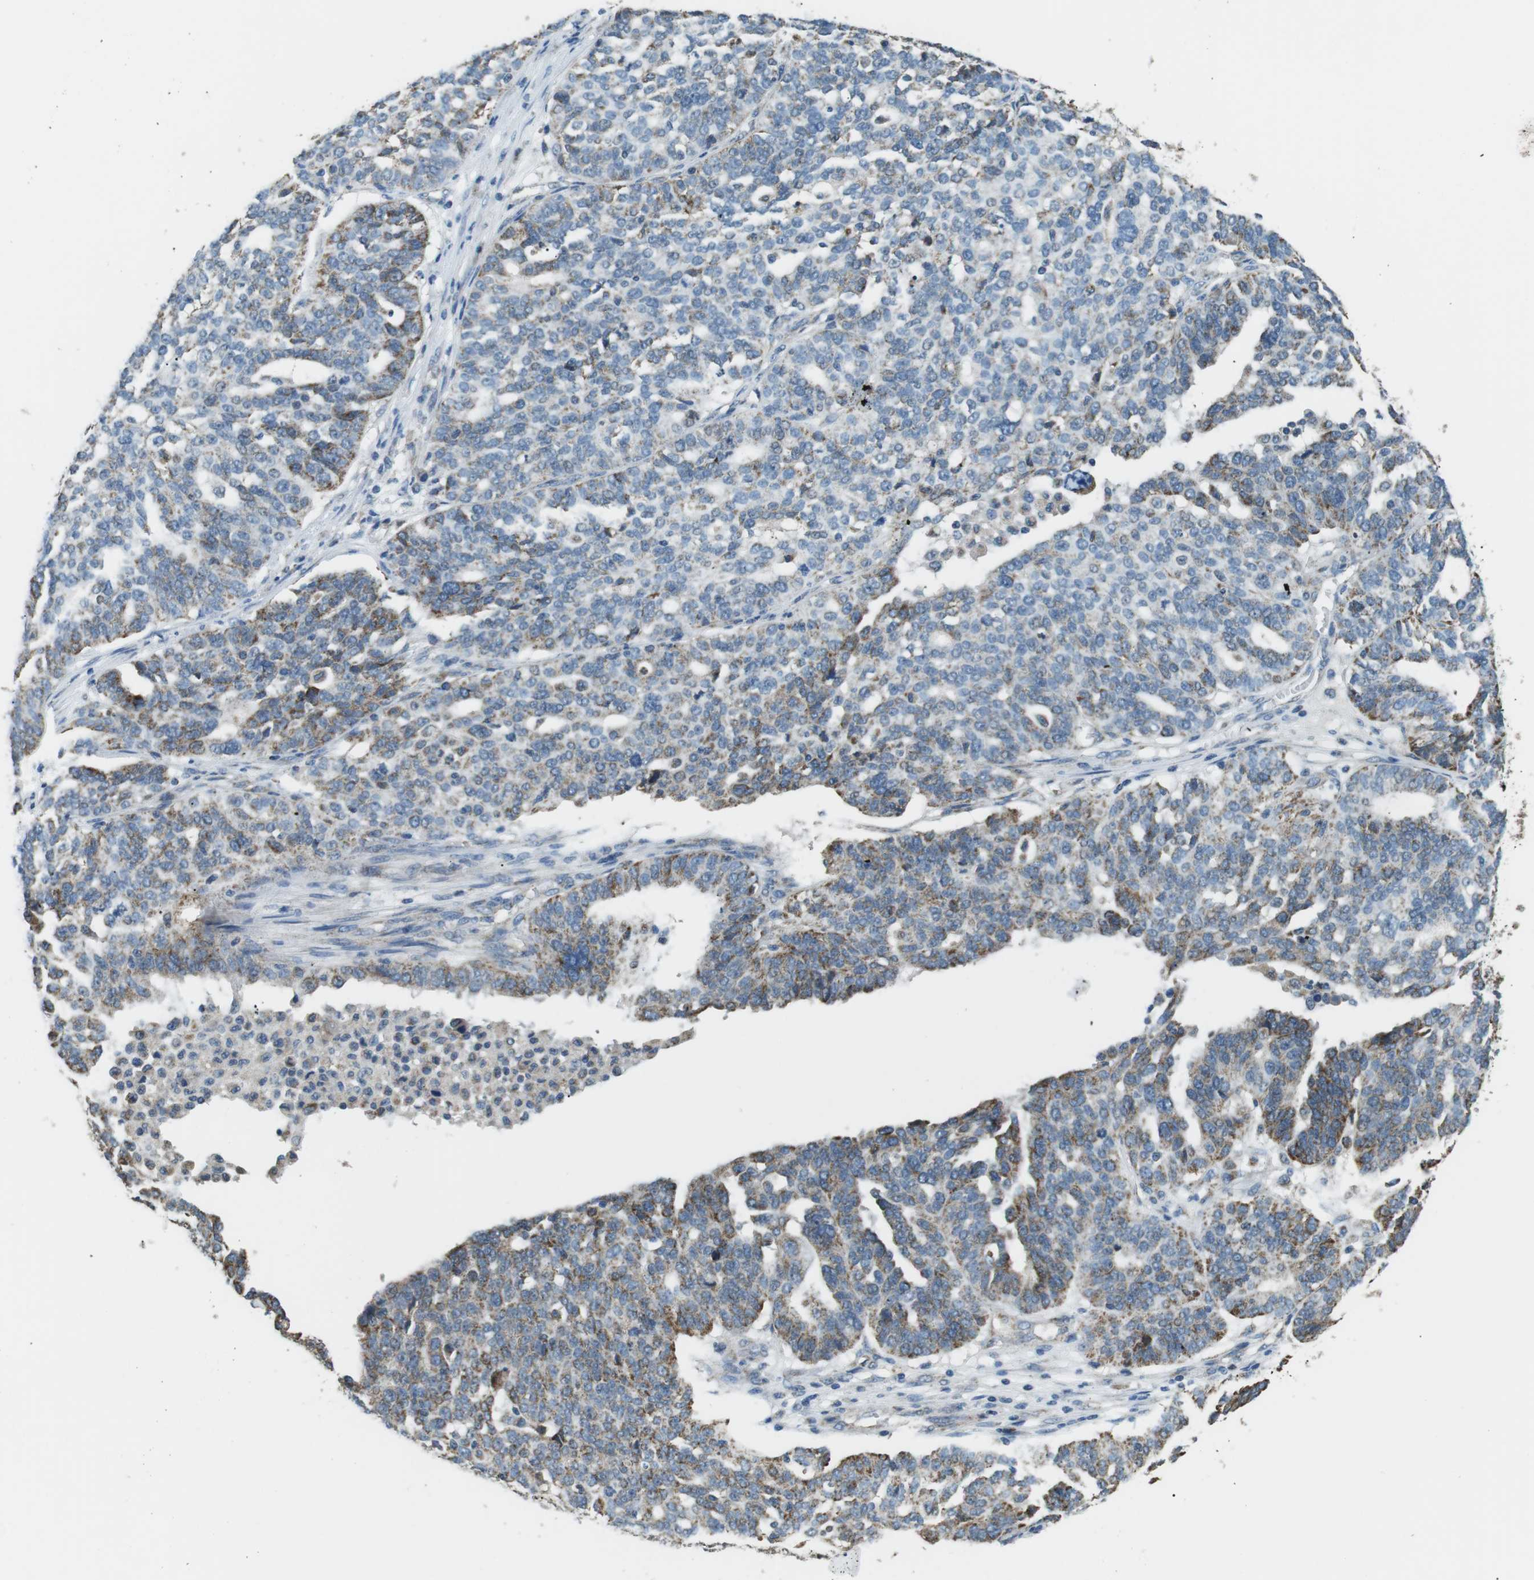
{"staining": {"intensity": "moderate", "quantity": "25%-75%", "location": "cytoplasmic/membranous"}, "tissue": "ovarian cancer", "cell_type": "Tumor cells", "image_type": "cancer", "snomed": [{"axis": "morphology", "description": "Cystadenocarcinoma, serous, NOS"}, {"axis": "topography", "description": "Ovary"}], "caption": "Serous cystadenocarcinoma (ovarian) tissue shows moderate cytoplasmic/membranous expression in approximately 25%-75% of tumor cells, visualized by immunohistochemistry.", "gene": "BACE1", "patient": {"sex": "female", "age": 59}}